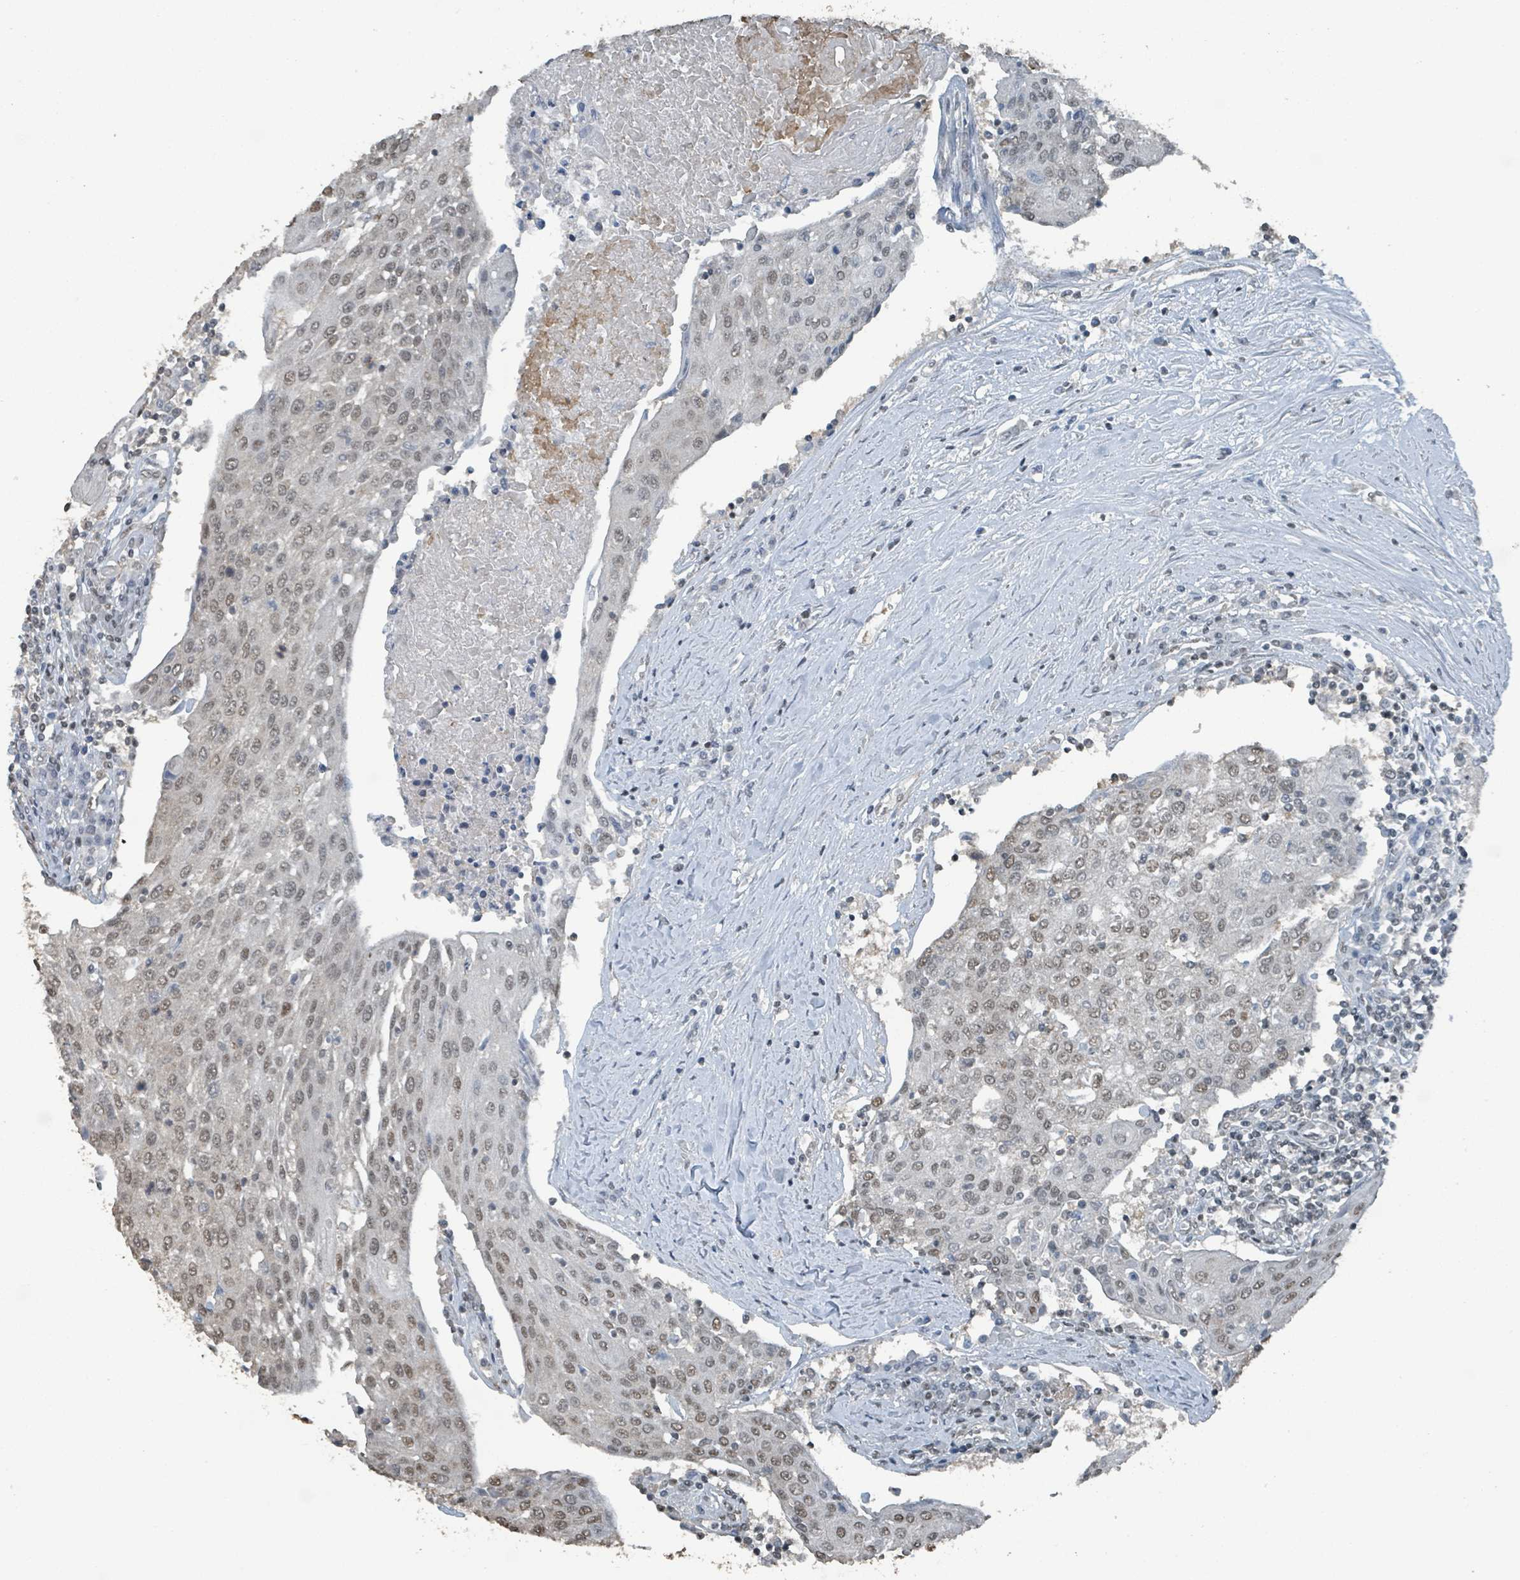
{"staining": {"intensity": "weak", "quantity": ">75%", "location": "nuclear"}, "tissue": "urothelial cancer", "cell_type": "Tumor cells", "image_type": "cancer", "snomed": [{"axis": "morphology", "description": "Urothelial carcinoma, High grade"}, {"axis": "topography", "description": "Urinary bladder"}], "caption": "DAB immunohistochemical staining of human urothelial carcinoma (high-grade) displays weak nuclear protein positivity in about >75% of tumor cells.", "gene": "PHIP", "patient": {"sex": "female", "age": 85}}